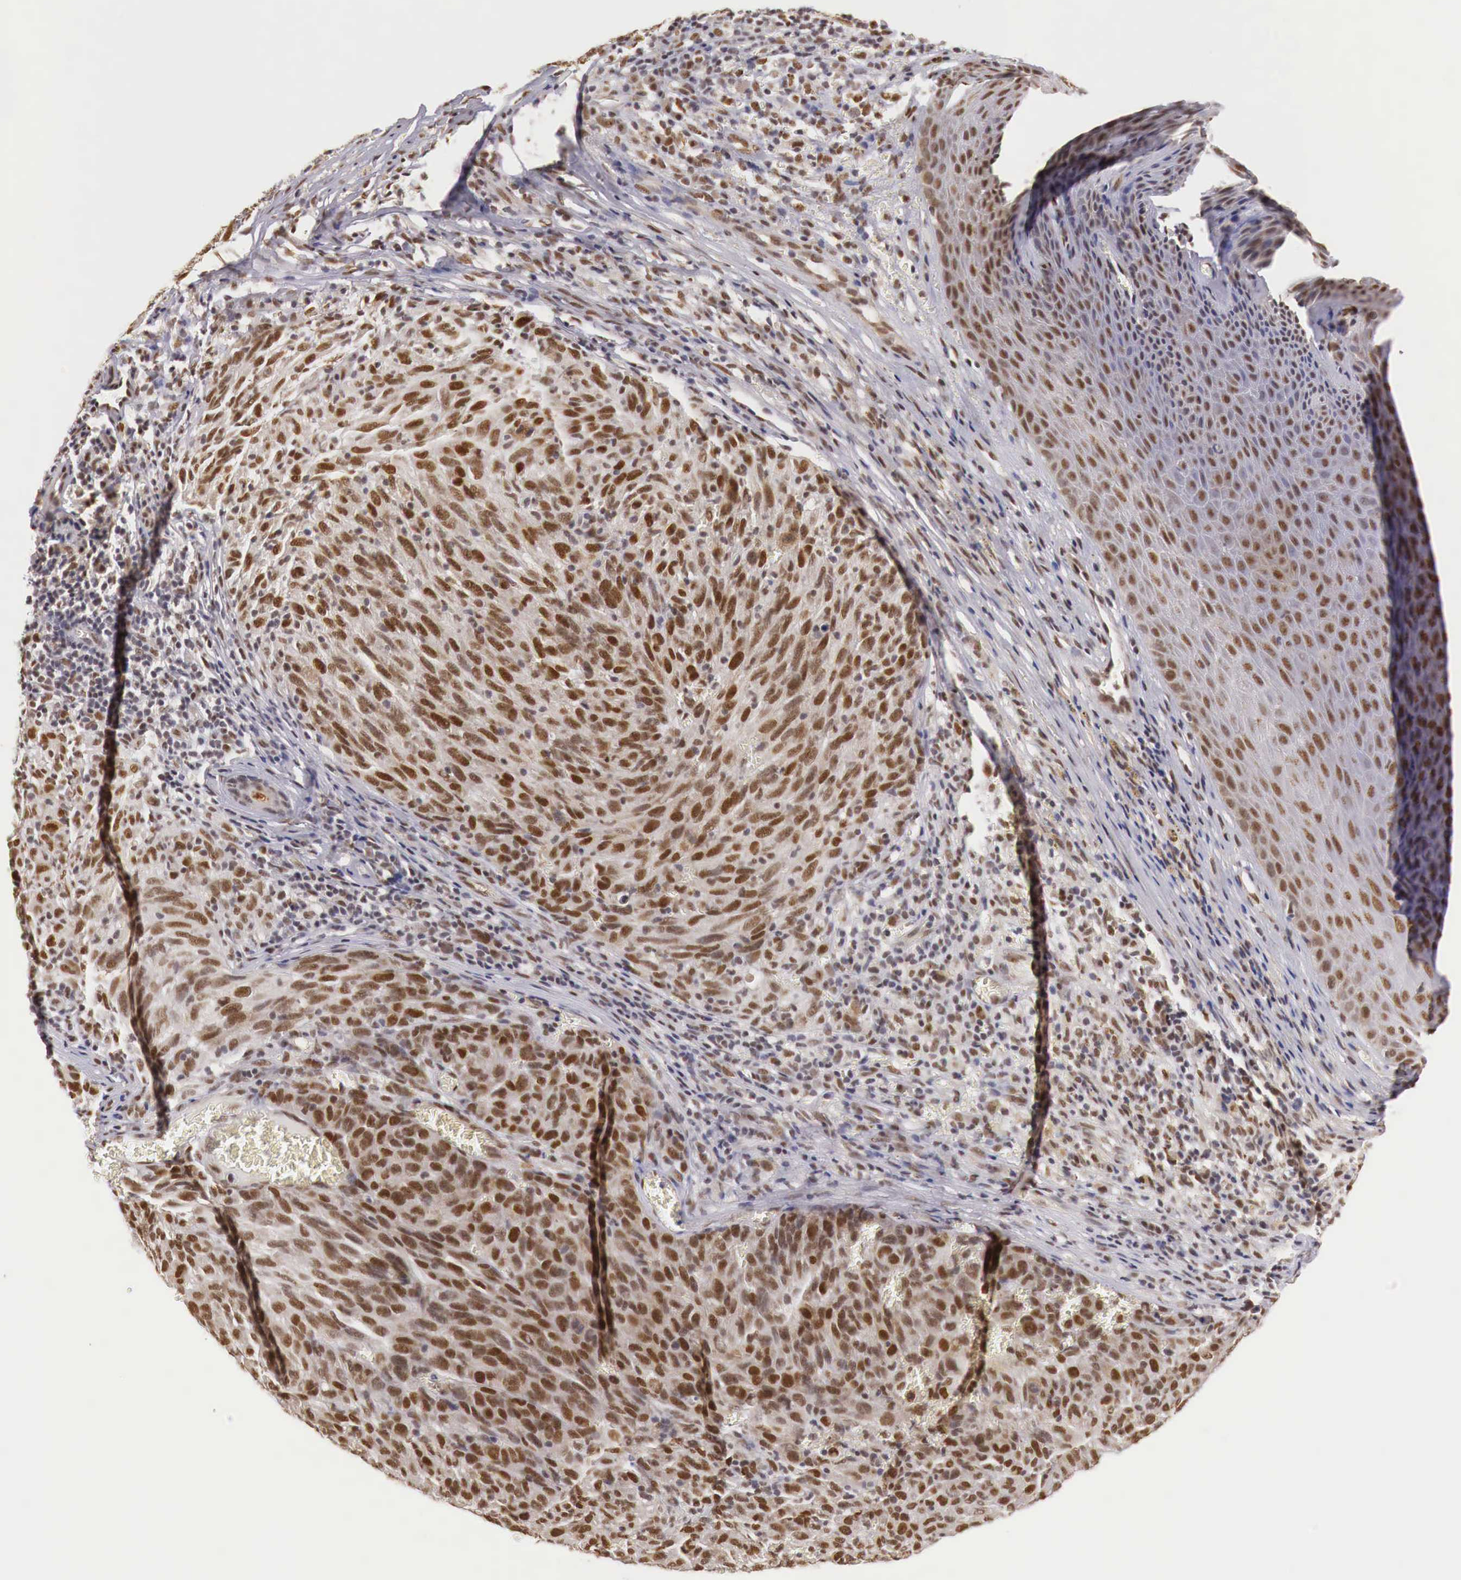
{"staining": {"intensity": "moderate", "quantity": ">75%", "location": "cytoplasmic/membranous,nuclear"}, "tissue": "melanoma", "cell_type": "Tumor cells", "image_type": "cancer", "snomed": [{"axis": "morphology", "description": "Malignant melanoma, NOS"}, {"axis": "topography", "description": "Skin"}], "caption": "Approximately >75% of tumor cells in human melanoma reveal moderate cytoplasmic/membranous and nuclear protein staining as visualized by brown immunohistochemical staining.", "gene": "GPKOW", "patient": {"sex": "male", "age": 76}}